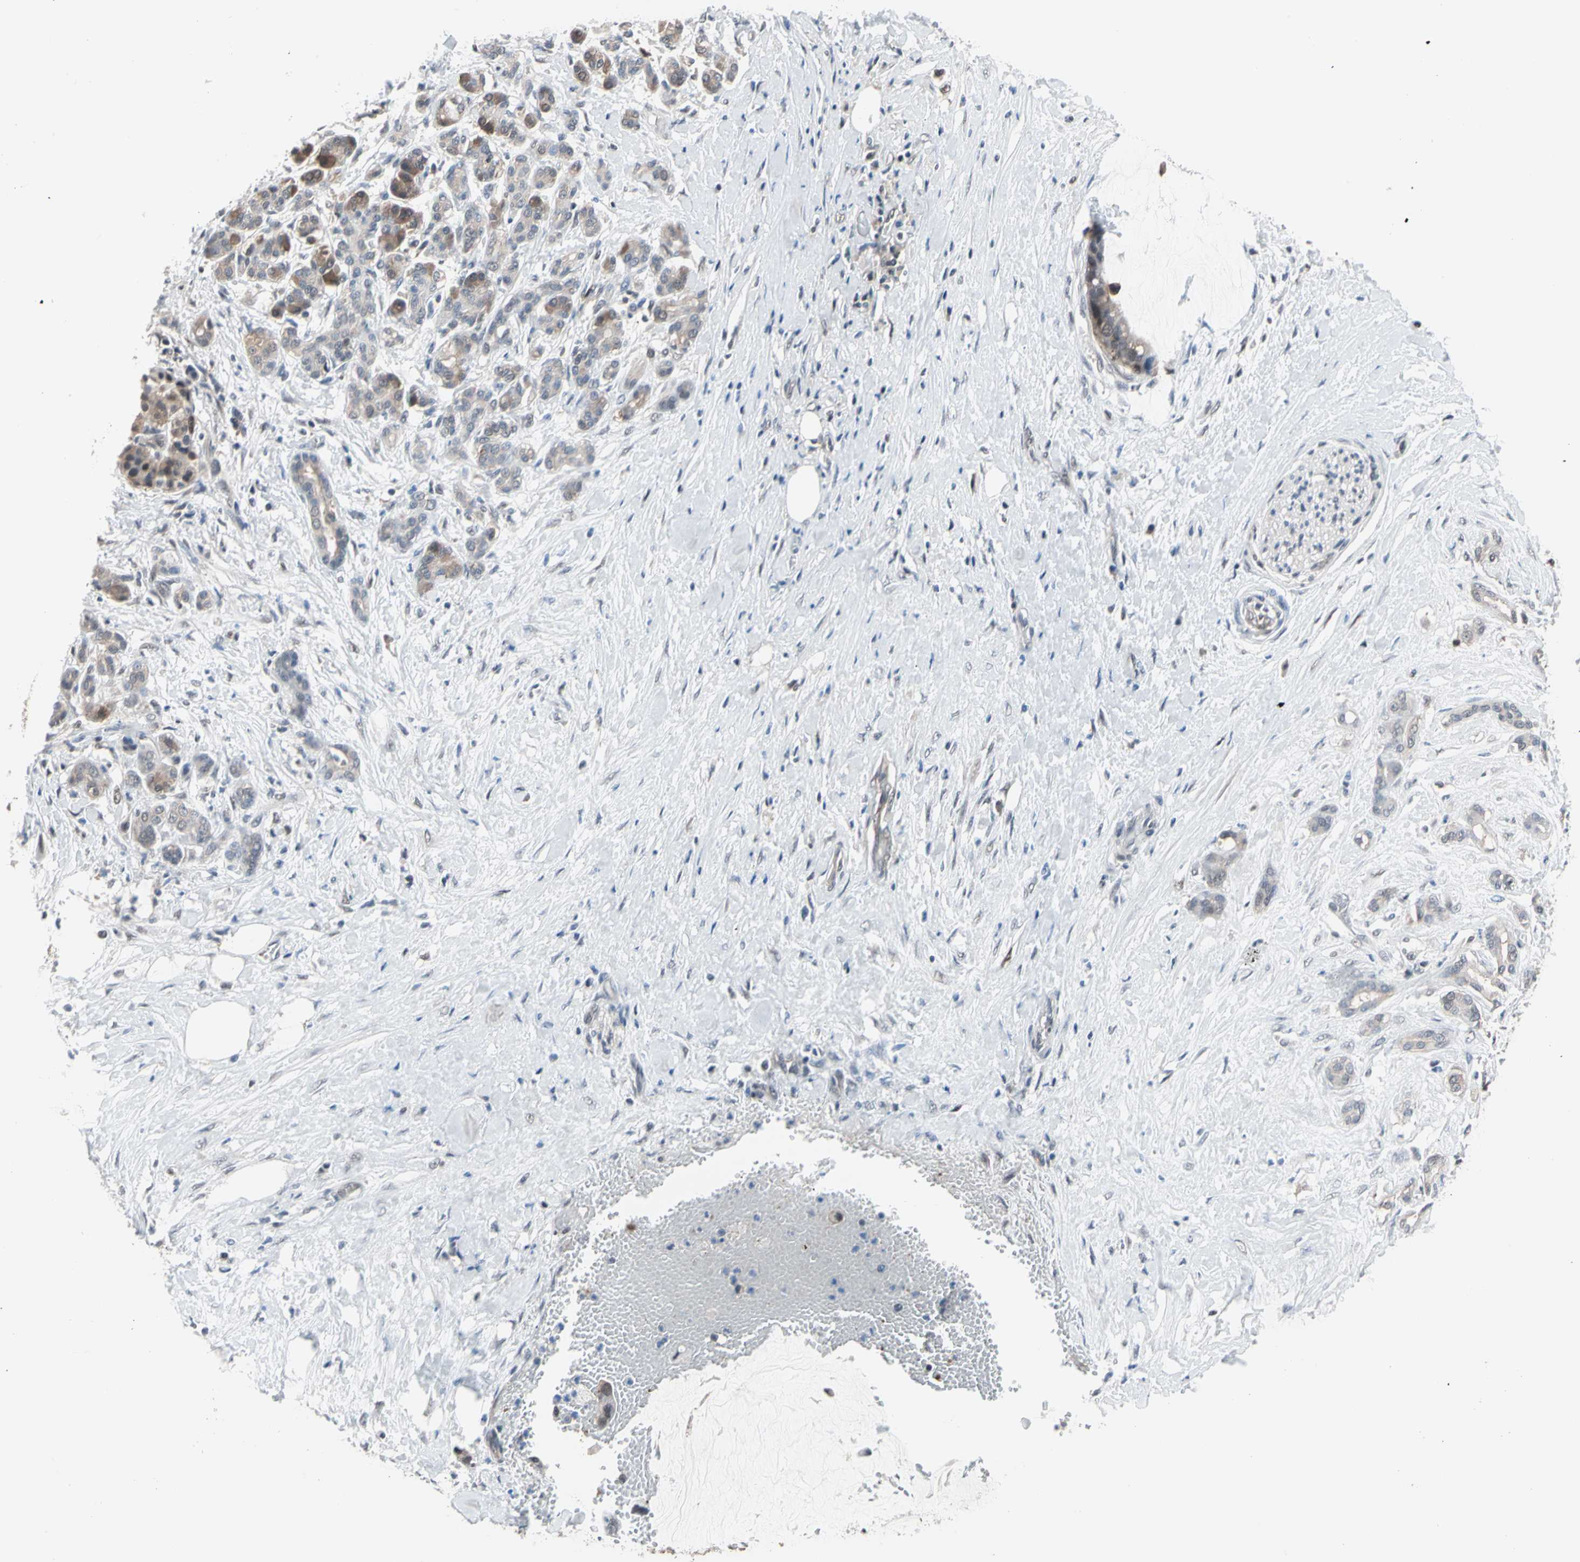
{"staining": {"intensity": "moderate", "quantity": "25%-75%", "location": "cytoplasmic/membranous"}, "tissue": "pancreatic cancer", "cell_type": "Tumor cells", "image_type": "cancer", "snomed": [{"axis": "morphology", "description": "Adenocarcinoma, NOS"}, {"axis": "topography", "description": "Pancreas"}], "caption": "Human adenocarcinoma (pancreatic) stained for a protein (brown) reveals moderate cytoplasmic/membranous positive staining in approximately 25%-75% of tumor cells.", "gene": "PSMA2", "patient": {"sex": "male", "age": 41}}